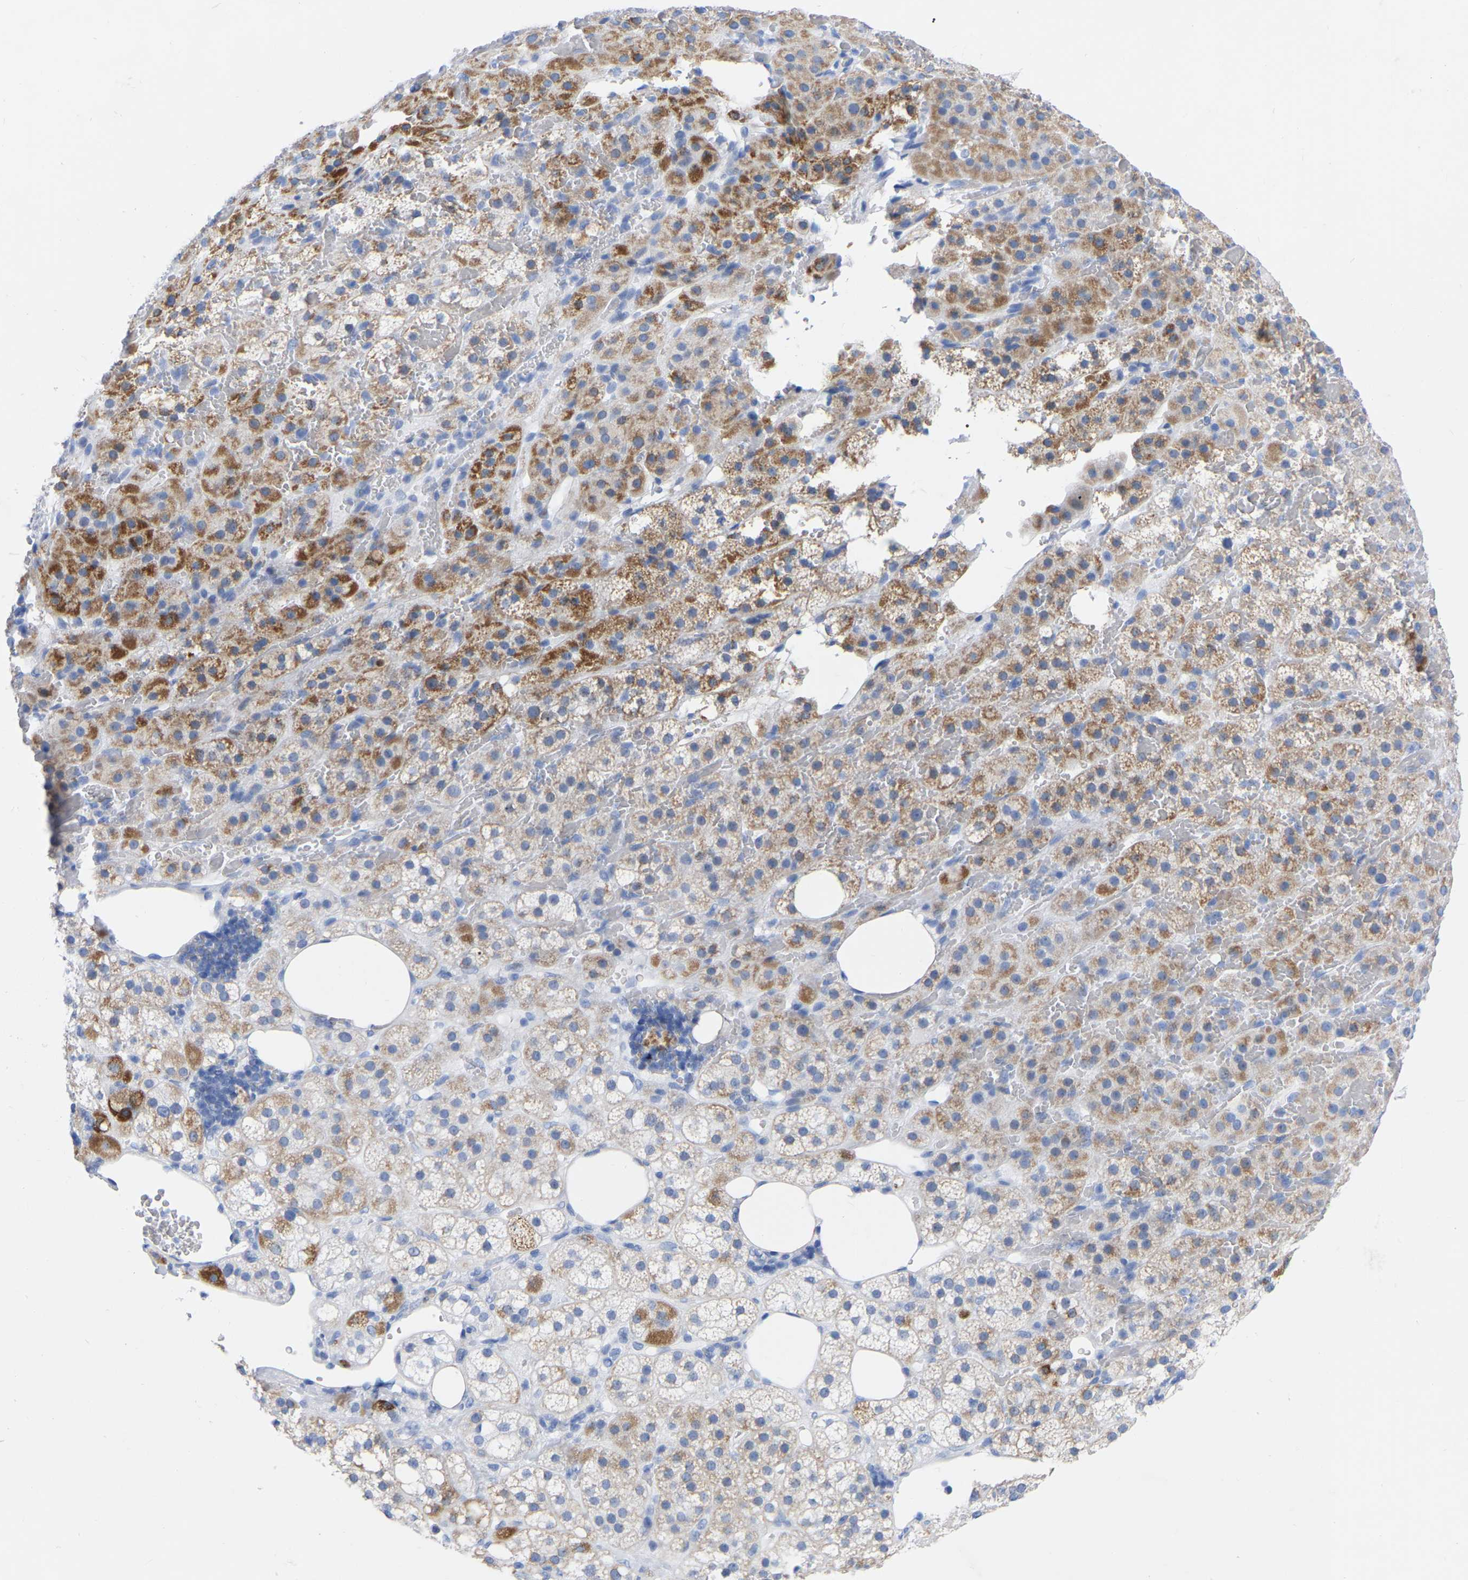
{"staining": {"intensity": "moderate", "quantity": "<25%", "location": "cytoplasmic/membranous"}, "tissue": "adrenal gland", "cell_type": "Glandular cells", "image_type": "normal", "snomed": [{"axis": "morphology", "description": "Normal tissue, NOS"}, {"axis": "topography", "description": "Adrenal gland"}], "caption": "Immunohistochemistry (IHC) (DAB) staining of normal adrenal gland demonstrates moderate cytoplasmic/membranous protein staining in about <25% of glandular cells. (DAB IHC with brightfield microscopy, high magnification).", "gene": "ZNF629", "patient": {"sex": "female", "age": 59}}